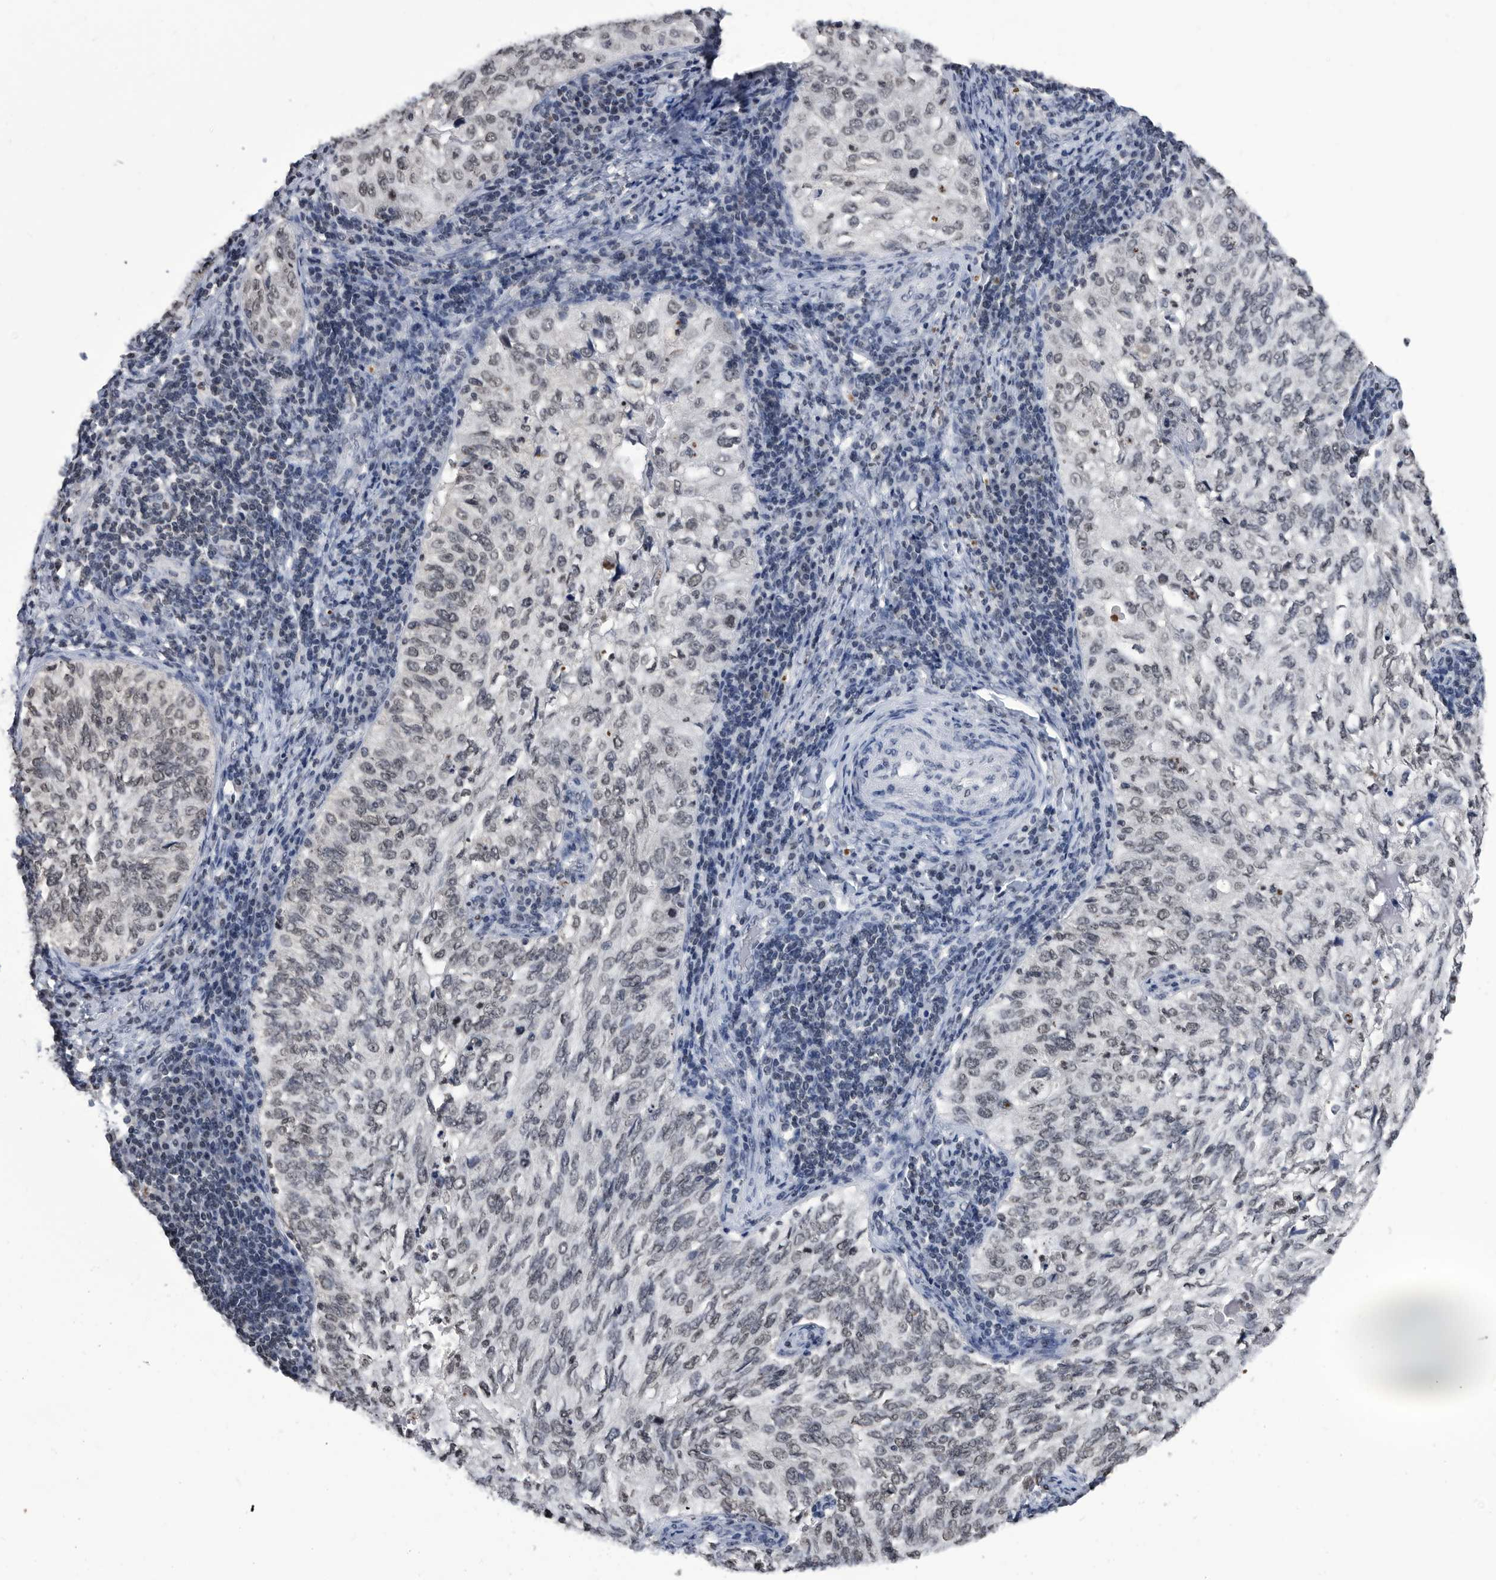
{"staining": {"intensity": "weak", "quantity": "25%-75%", "location": "nuclear"}, "tissue": "cervical cancer", "cell_type": "Tumor cells", "image_type": "cancer", "snomed": [{"axis": "morphology", "description": "Squamous cell carcinoma, NOS"}, {"axis": "topography", "description": "Cervix"}], "caption": "Cervical cancer stained with a brown dye reveals weak nuclear positive positivity in approximately 25%-75% of tumor cells.", "gene": "TSTD1", "patient": {"sex": "female", "age": 30}}